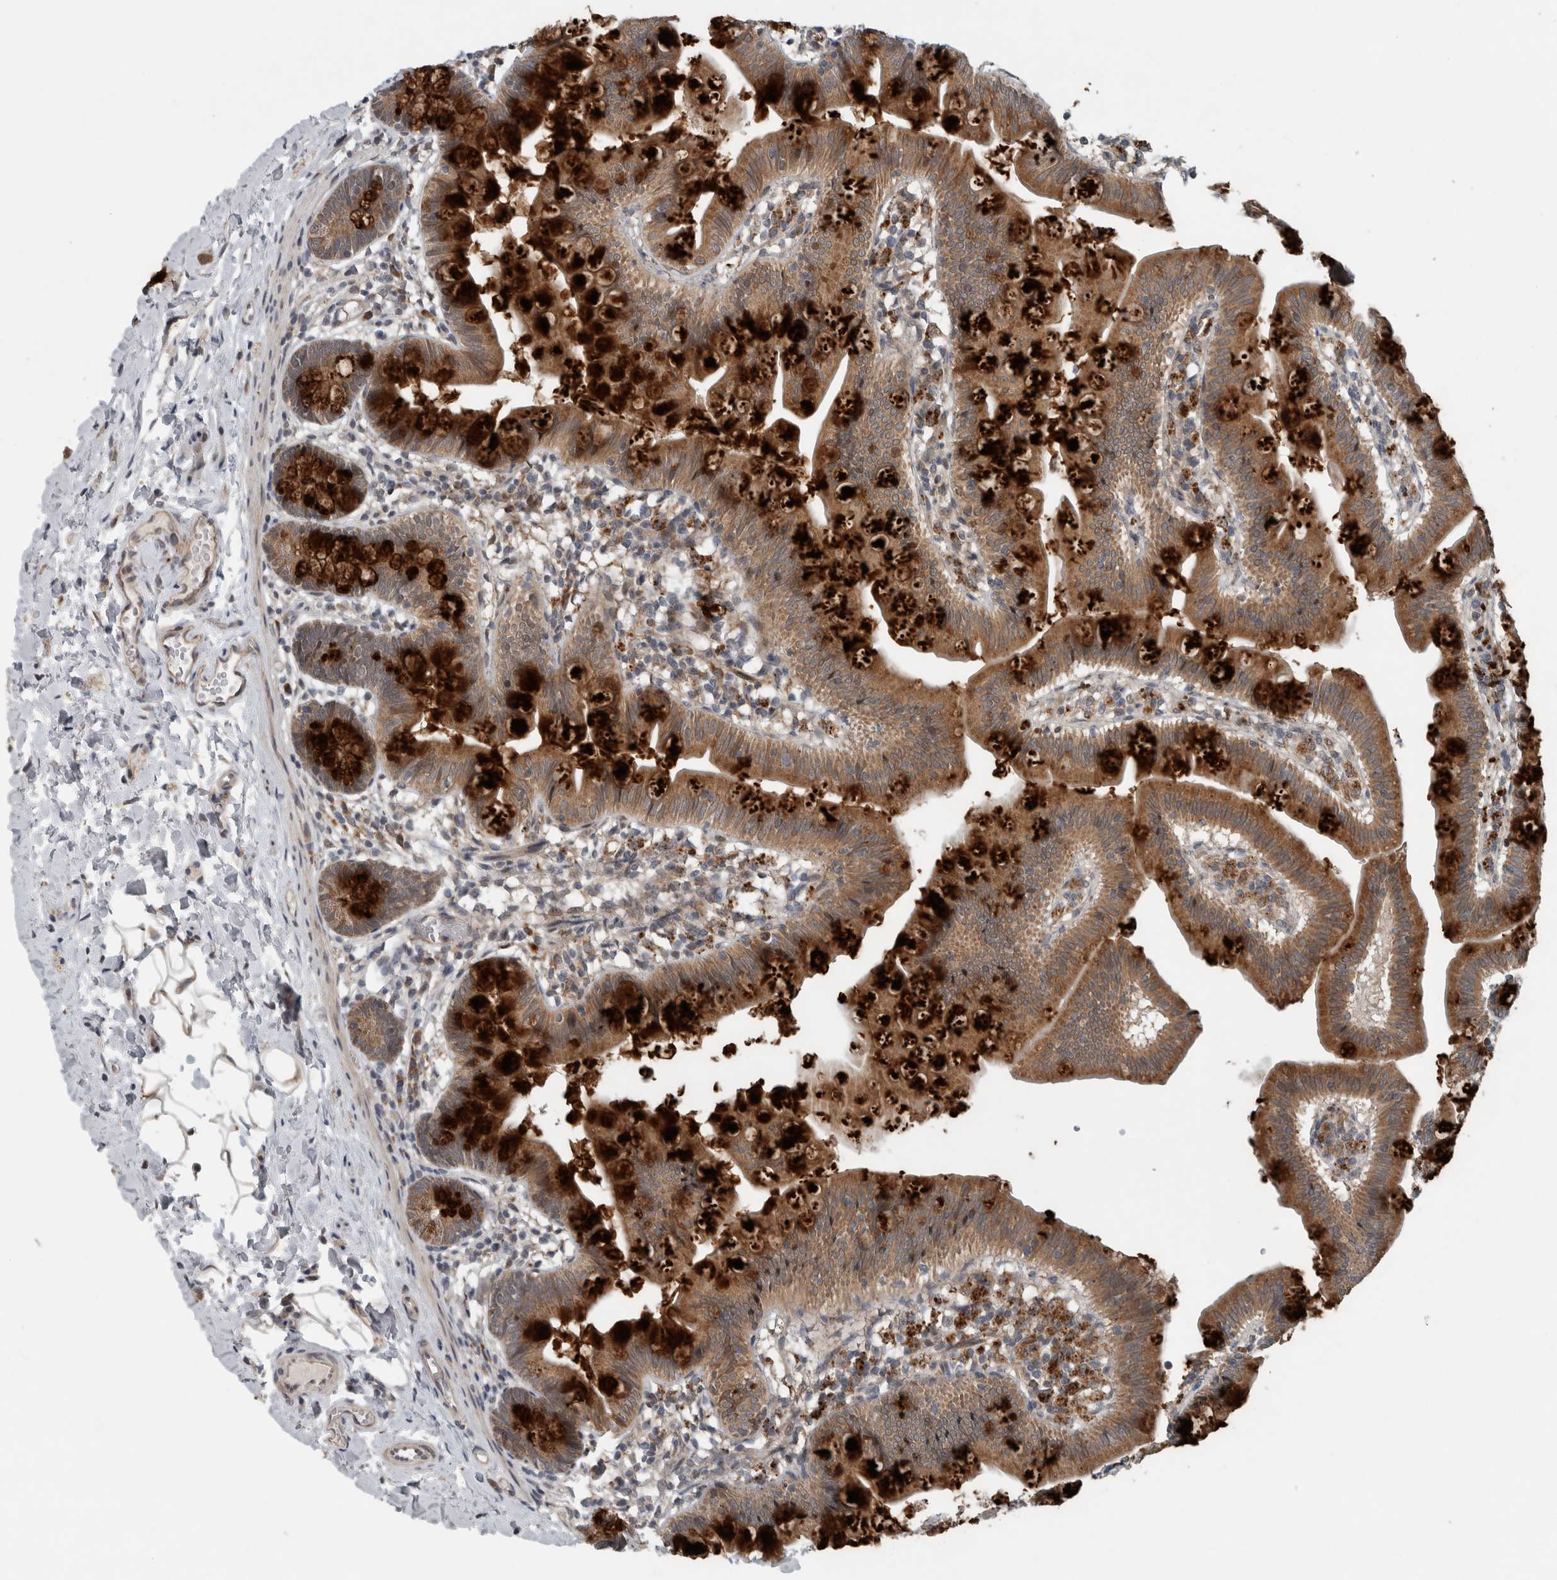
{"staining": {"intensity": "strong", "quantity": ">75%", "location": "cytoplasmic/membranous"}, "tissue": "small intestine", "cell_type": "Glandular cells", "image_type": "normal", "snomed": [{"axis": "morphology", "description": "Normal tissue, NOS"}, {"axis": "topography", "description": "Small intestine"}], "caption": "DAB (3,3'-diaminobenzidine) immunohistochemical staining of benign small intestine exhibits strong cytoplasmic/membranous protein expression in about >75% of glandular cells. (DAB (3,3'-diaminobenzidine) IHC with brightfield microscopy, high magnification).", "gene": "GBA2", "patient": {"sex": "male", "age": 7}}